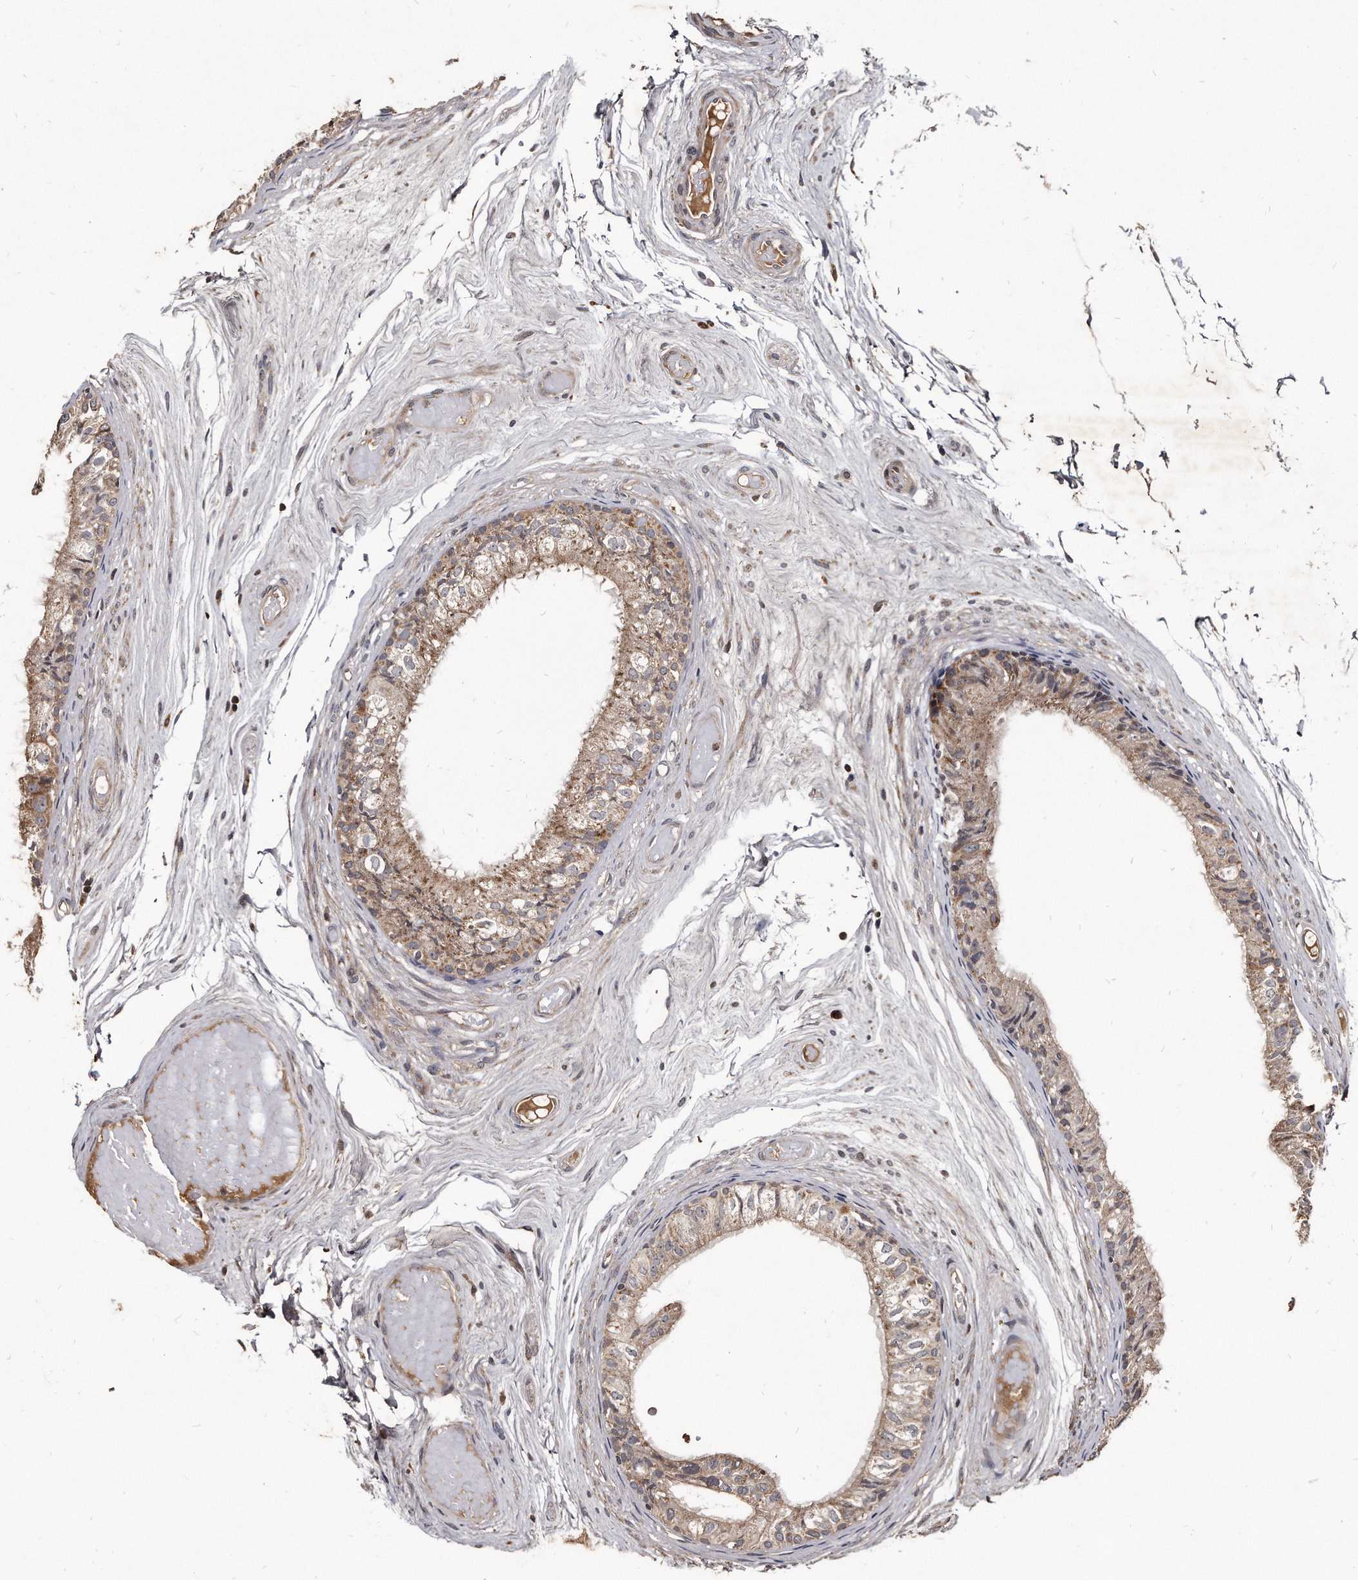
{"staining": {"intensity": "moderate", "quantity": ">75%", "location": "cytoplasmic/membranous"}, "tissue": "epididymis", "cell_type": "Glandular cells", "image_type": "normal", "snomed": [{"axis": "morphology", "description": "Normal tissue, NOS"}, {"axis": "topography", "description": "Epididymis"}], "caption": "Unremarkable epididymis displays moderate cytoplasmic/membranous expression in approximately >75% of glandular cells.", "gene": "FAM136A", "patient": {"sex": "male", "age": 79}}